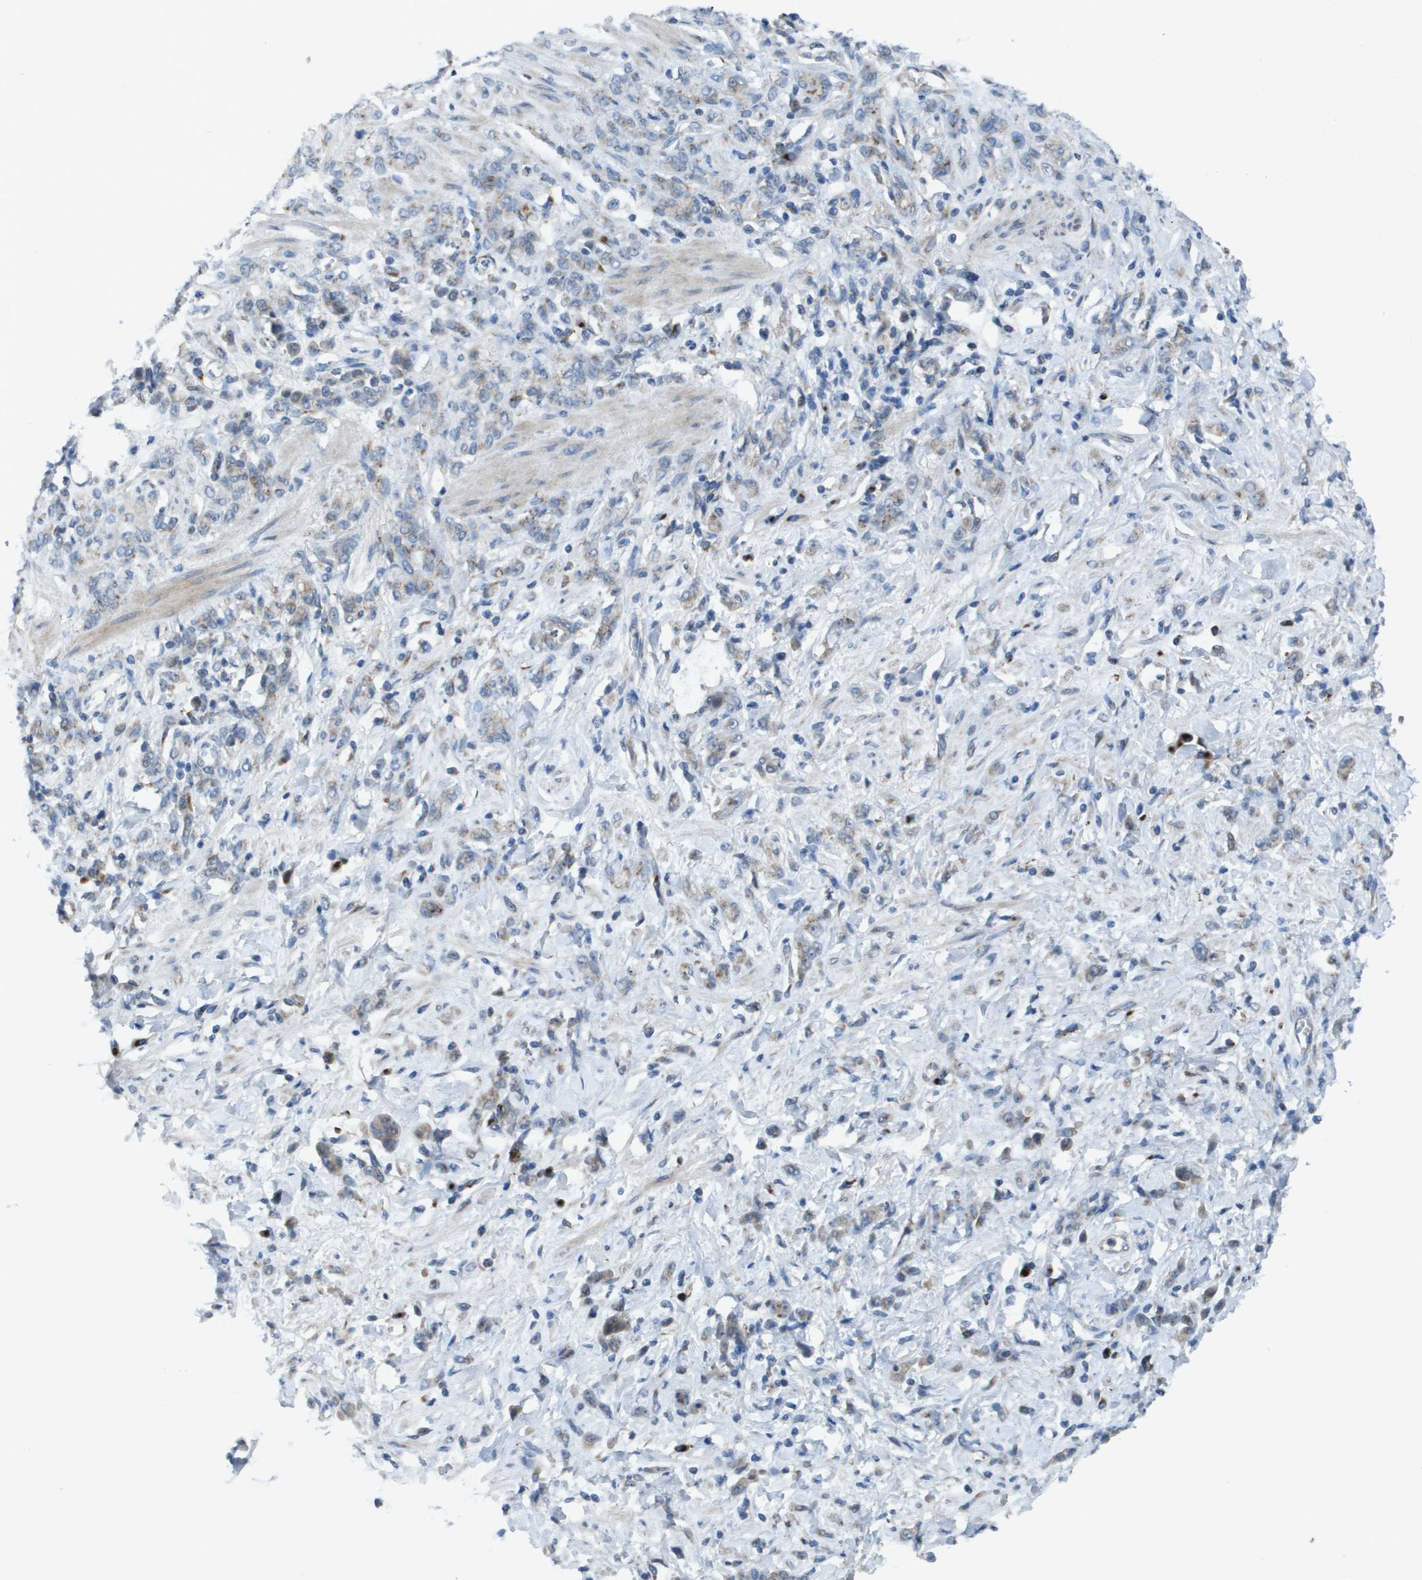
{"staining": {"intensity": "weak", "quantity": "<25%", "location": "cytoplasmic/membranous"}, "tissue": "stomach cancer", "cell_type": "Tumor cells", "image_type": "cancer", "snomed": [{"axis": "morphology", "description": "Normal tissue, NOS"}, {"axis": "morphology", "description": "Adenocarcinoma, NOS"}, {"axis": "topography", "description": "Stomach"}], "caption": "IHC micrograph of stomach cancer (adenocarcinoma) stained for a protein (brown), which demonstrates no positivity in tumor cells.", "gene": "QSOX2", "patient": {"sex": "male", "age": 82}}